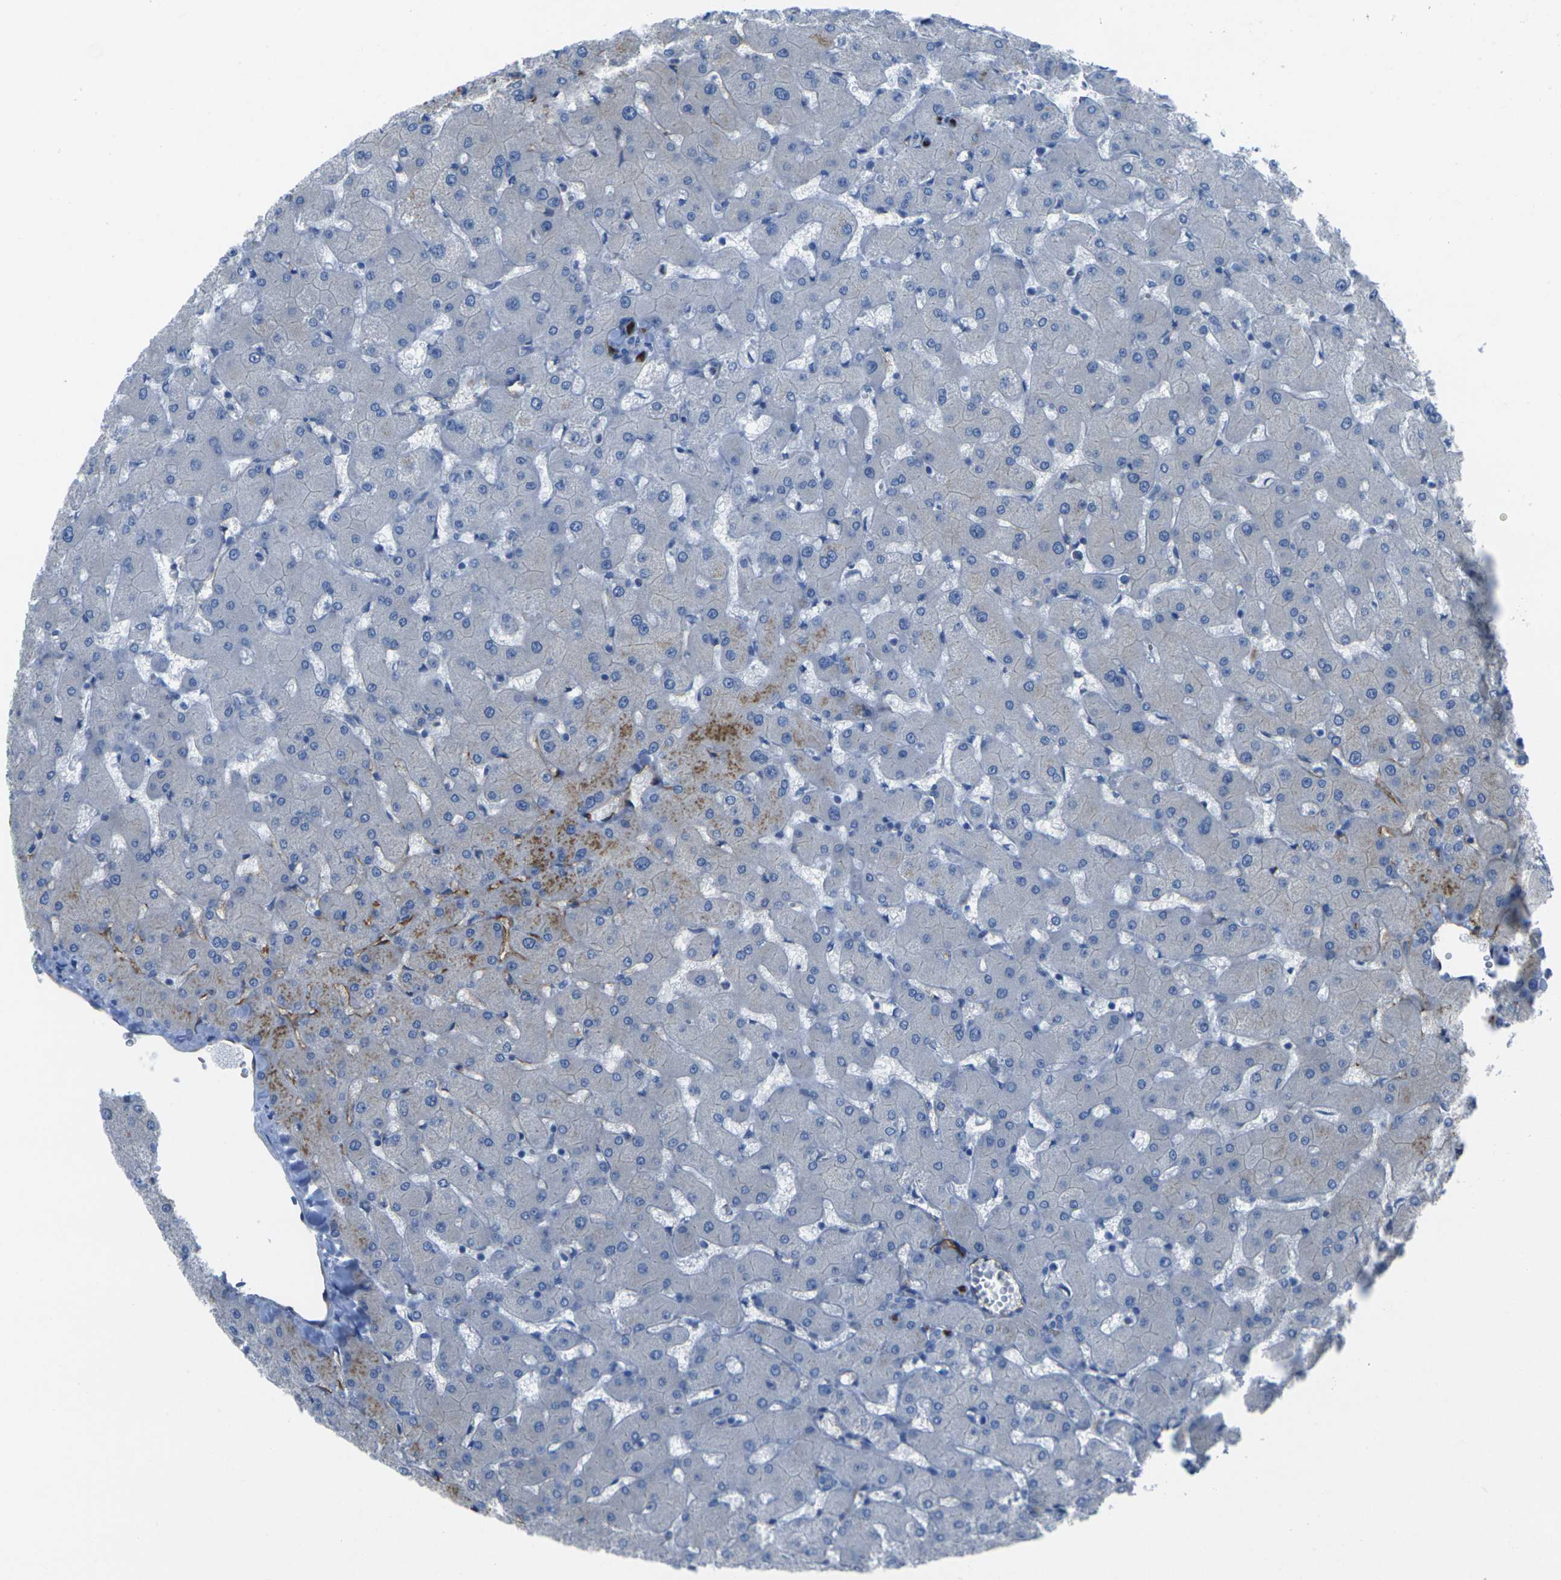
{"staining": {"intensity": "negative", "quantity": "none", "location": "none"}, "tissue": "liver", "cell_type": "Cholangiocytes", "image_type": "normal", "snomed": [{"axis": "morphology", "description": "Normal tissue, NOS"}, {"axis": "topography", "description": "Liver"}], "caption": "Immunohistochemistry micrograph of unremarkable liver stained for a protein (brown), which displays no staining in cholangiocytes. (Brightfield microscopy of DAB immunohistochemistry (IHC) at high magnification).", "gene": "HSPA12B", "patient": {"sex": "female", "age": 63}}